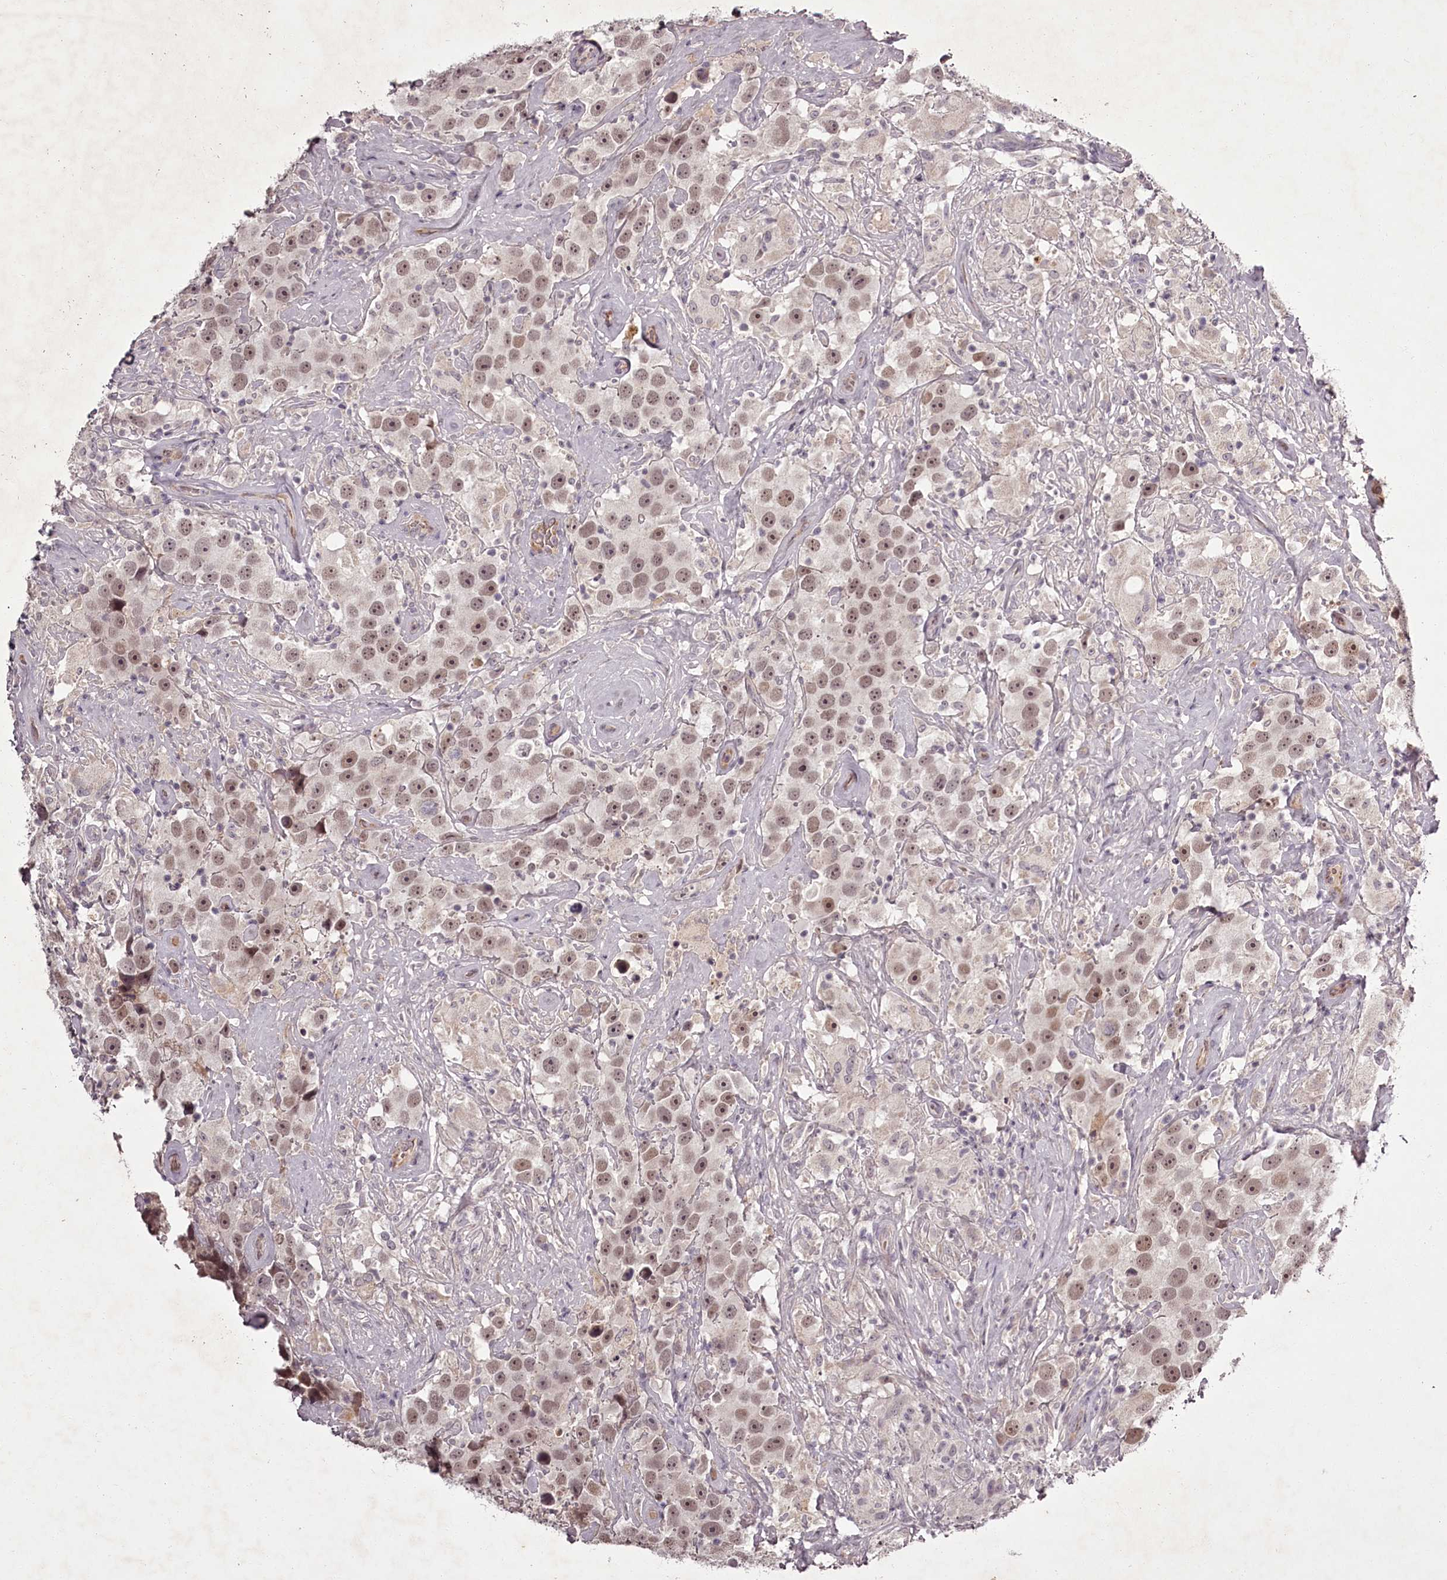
{"staining": {"intensity": "moderate", "quantity": ">75%", "location": "nuclear"}, "tissue": "testis cancer", "cell_type": "Tumor cells", "image_type": "cancer", "snomed": [{"axis": "morphology", "description": "Seminoma, NOS"}, {"axis": "topography", "description": "Testis"}], "caption": "Protein positivity by IHC displays moderate nuclear expression in about >75% of tumor cells in testis cancer (seminoma).", "gene": "RBMXL2", "patient": {"sex": "male", "age": 49}}